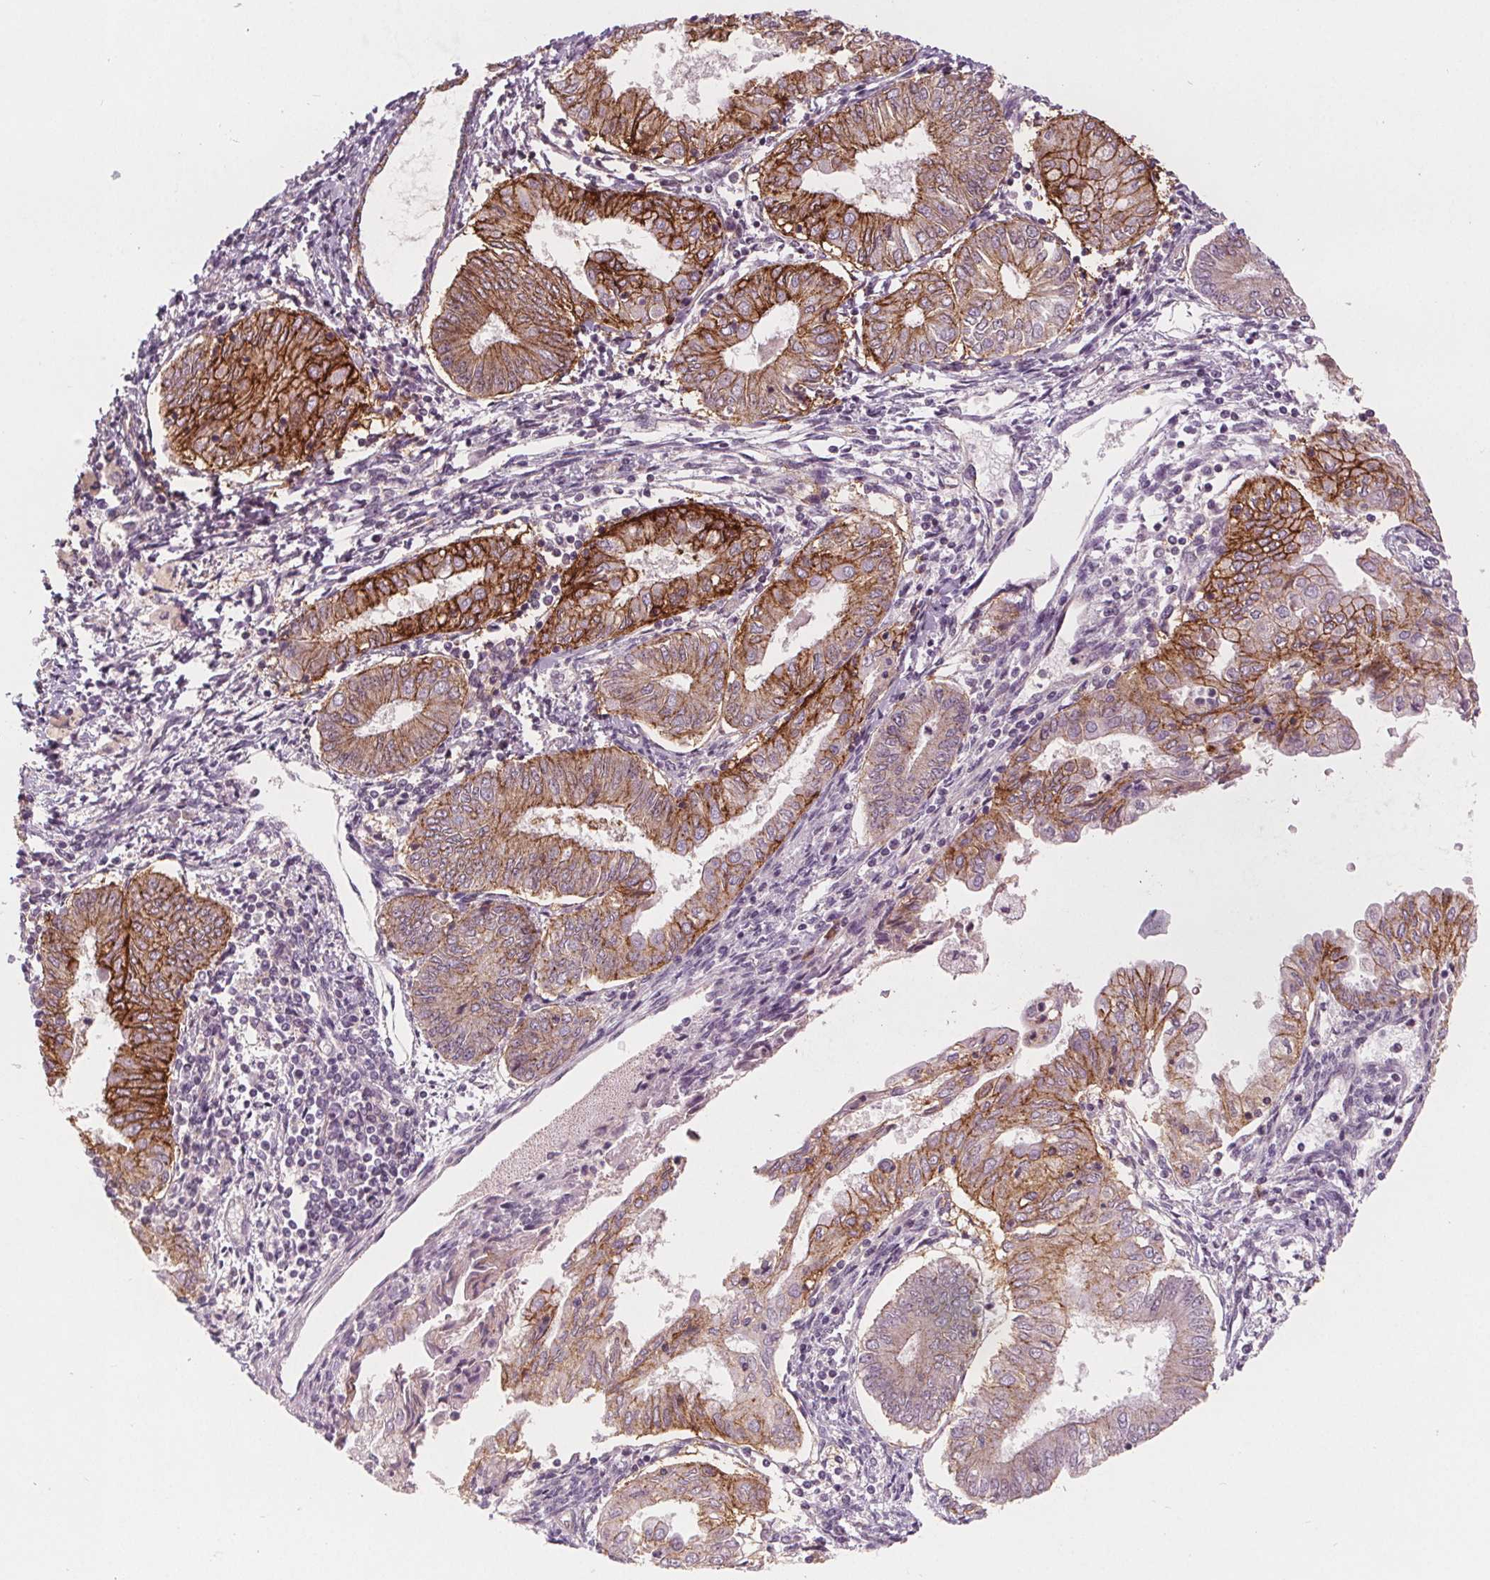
{"staining": {"intensity": "strong", "quantity": "25%-75%", "location": "cytoplasmic/membranous"}, "tissue": "endometrial cancer", "cell_type": "Tumor cells", "image_type": "cancer", "snomed": [{"axis": "morphology", "description": "Adenocarcinoma, NOS"}, {"axis": "topography", "description": "Endometrium"}], "caption": "Protein expression analysis of human endometrial cancer reveals strong cytoplasmic/membranous positivity in about 25%-75% of tumor cells. The staining is performed using DAB brown chromogen to label protein expression. The nuclei are counter-stained blue using hematoxylin.", "gene": "ATP1A1", "patient": {"sex": "female", "age": 68}}